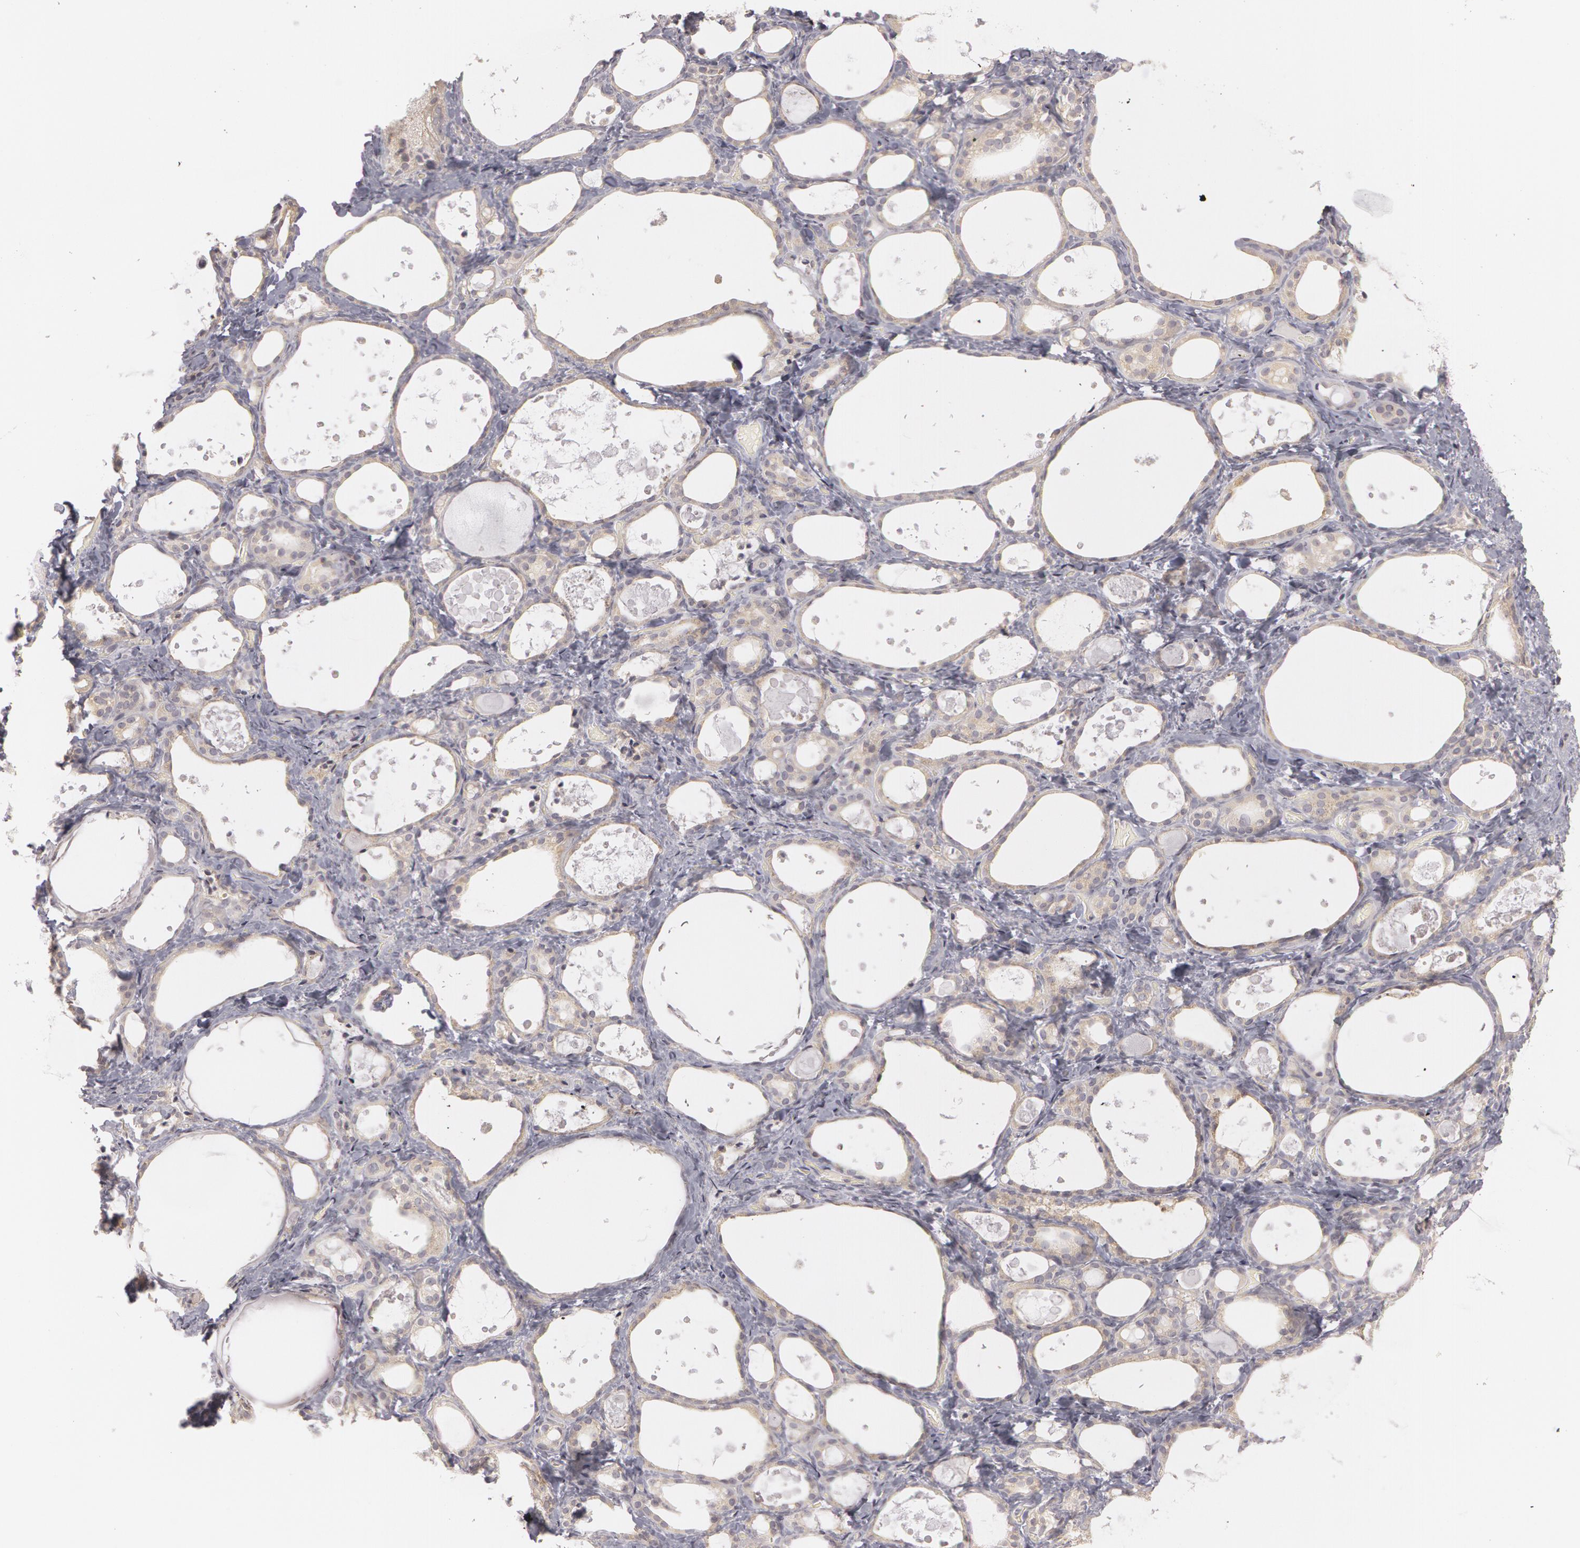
{"staining": {"intensity": "weak", "quantity": "25%-75%", "location": "cytoplasmic/membranous"}, "tissue": "thyroid gland", "cell_type": "Glandular cells", "image_type": "normal", "snomed": [{"axis": "morphology", "description": "Normal tissue, NOS"}, {"axis": "topography", "description": "Thyroid gland"}], "caption": "Immunohistochemical staining of normal thyroid gland reveals 25%-75% levels of weak cytoplasmic/membranous protein positivity in approximately 25%-75% of glandular cells. The staining was performed using DAB (3,3'-diaminobenzidine), with brown indicating positive protein expression. Nuclei are stained blue with hematoxylin.", "gene": "RALGAPA1", "patient": {"sex": "female", "age": 75}}